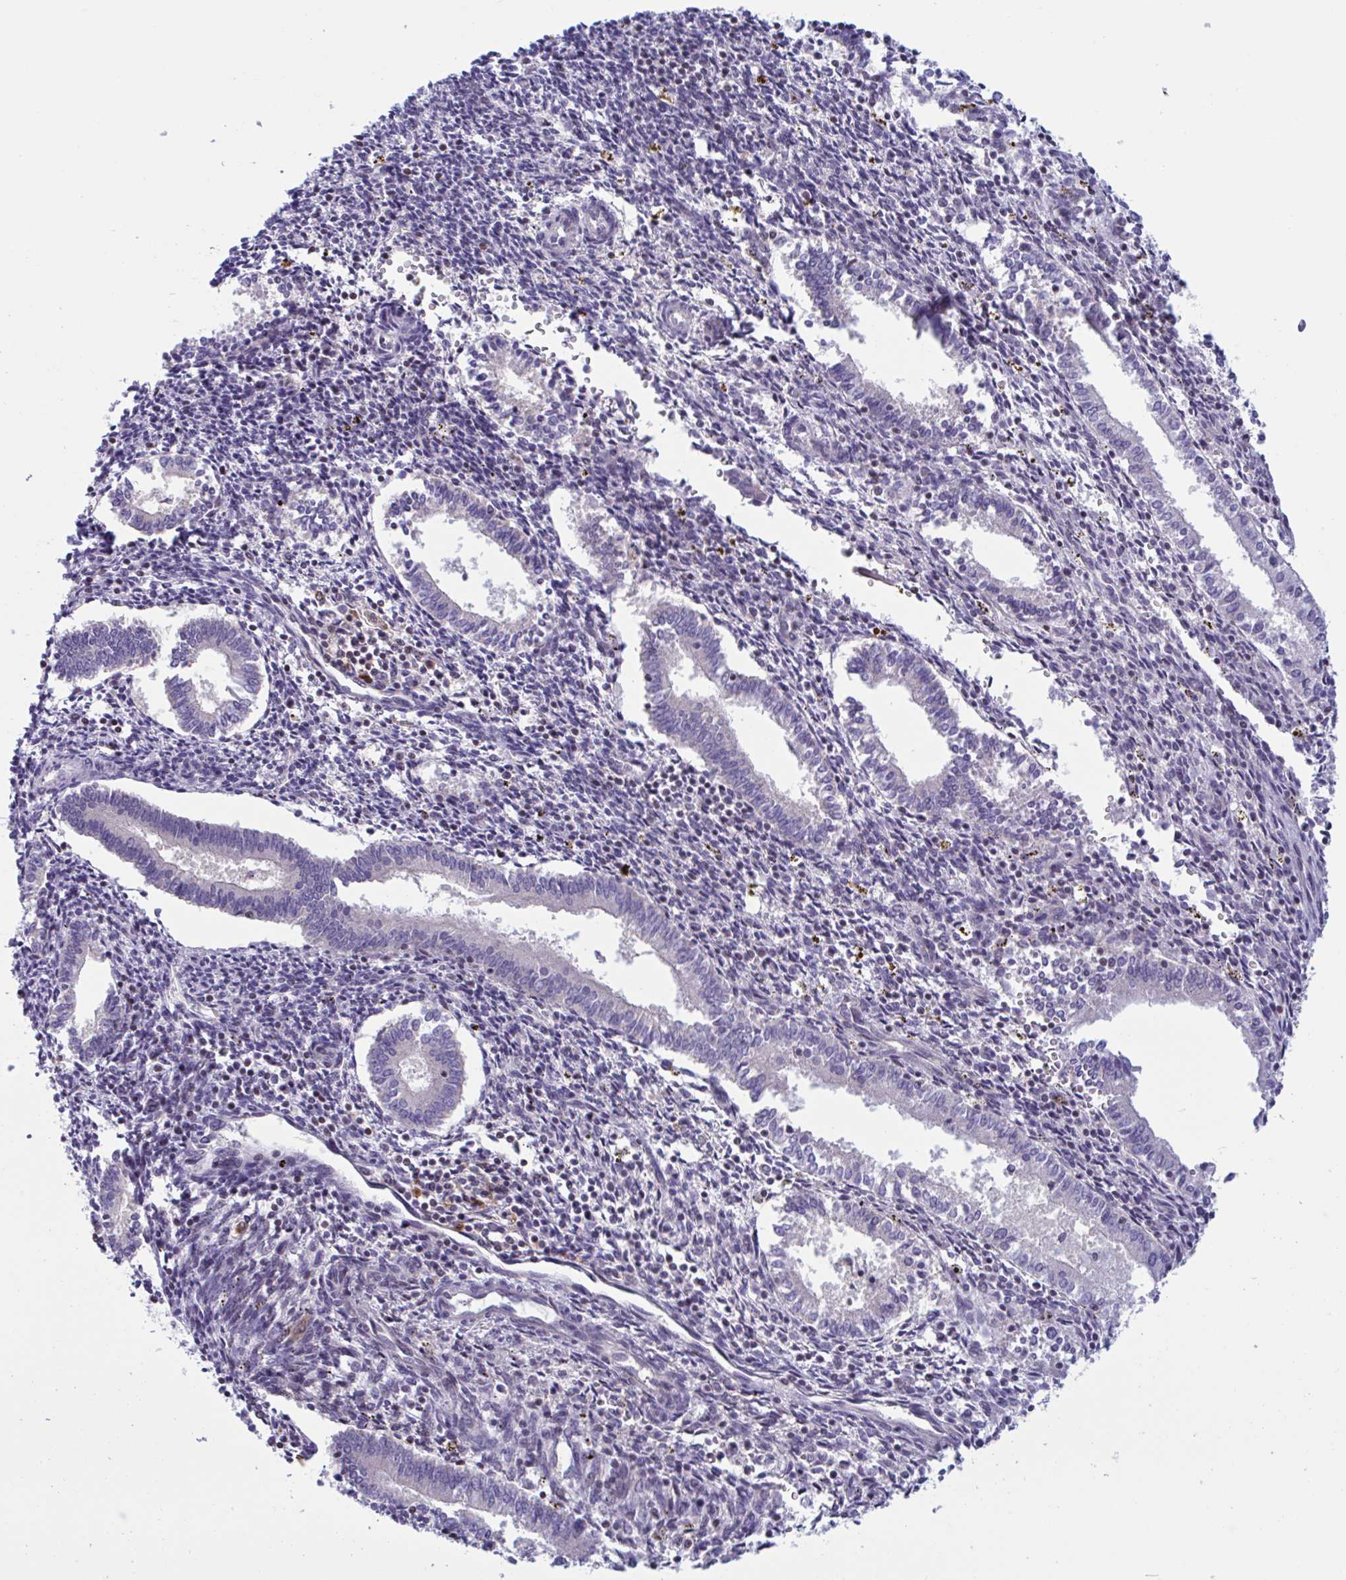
{"staining": {"intensity": "negative", "quantity": "none", "location": "none"}, "tissue": "endometrium", "cell_type": "Cells in endometrial stroma", "image_type": "normal", "snomed": [{"axis": "morphology", "description": "Normal tissue, NOS"}, {"axis": "topography", "description": "Endometrium"}], "caption": "Cells in endometrial stroma are negative for protein expression in benign human endometrium. (Immunohistochemistry (ihc), brightfield microscopy, high magnification).", "gene": "SNX11", "patient": {"sex": "female", "age": 41}}